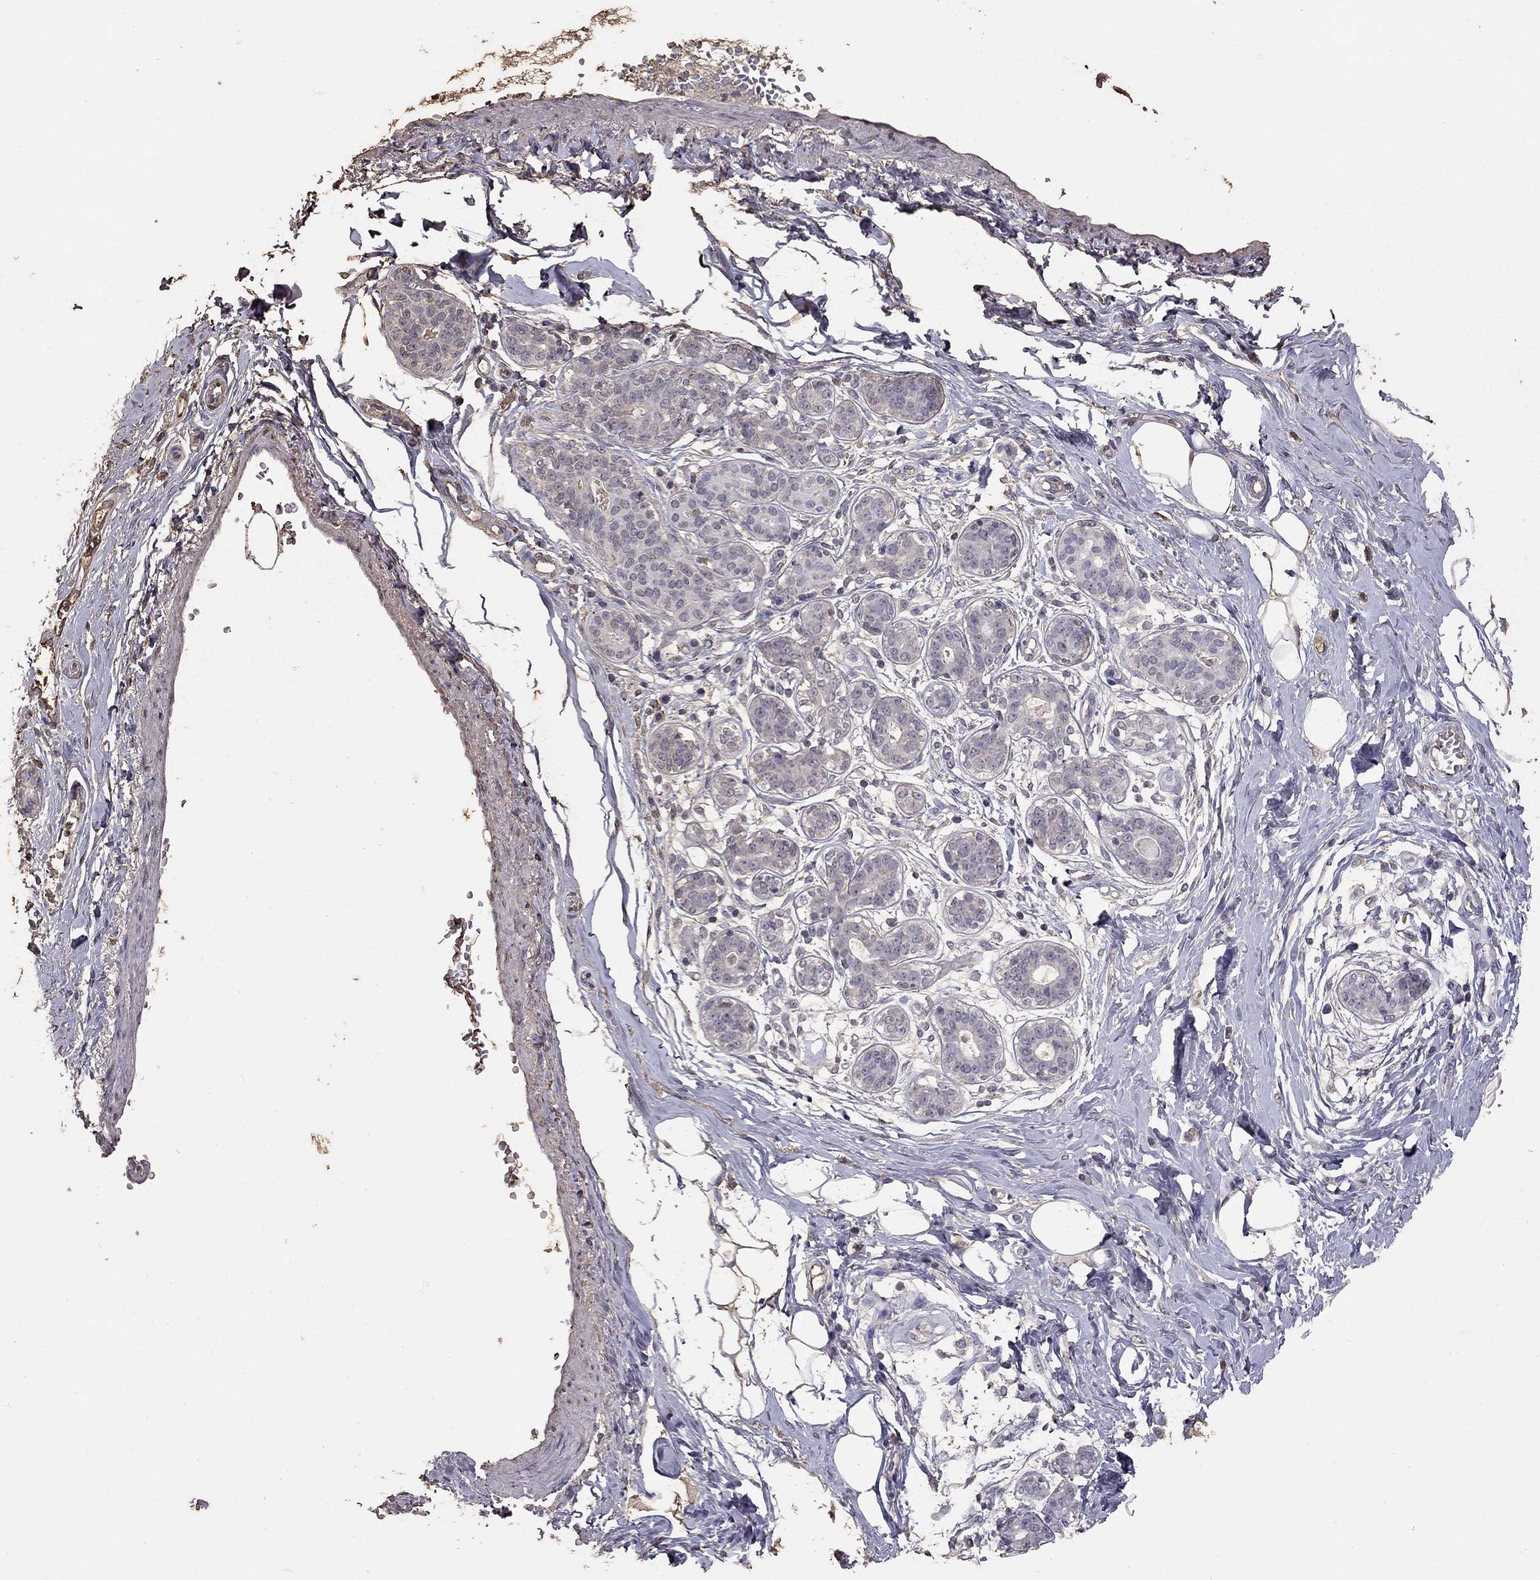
{"staining": {"intensity": "negative", "quantity": "none", "location": "none"}, "tissue": "breast", "cell_type": "Adipocytes", "image_type": "normal", "snomed": [{"axis": "morphology", "description": "Normal tissue, NOS"}, {"axis": "topography", "description": "Skin"}, {"axis": "topography", "description": "Breast"}], "caption": "Immunohistochemistry (IHC) histopathology image of normal breast: human breast stained with DAB exhibits no significant protein staining in adipocytes. Brightfield microscopy of immunohistochemistry (IHC) stained with DAB (3,3'-diaminobenzidine) (brown) and hematoxylin (blue), captured at high magnification.", "gene": "SUN3", "patient": {"sex": "female", "age": 43}}